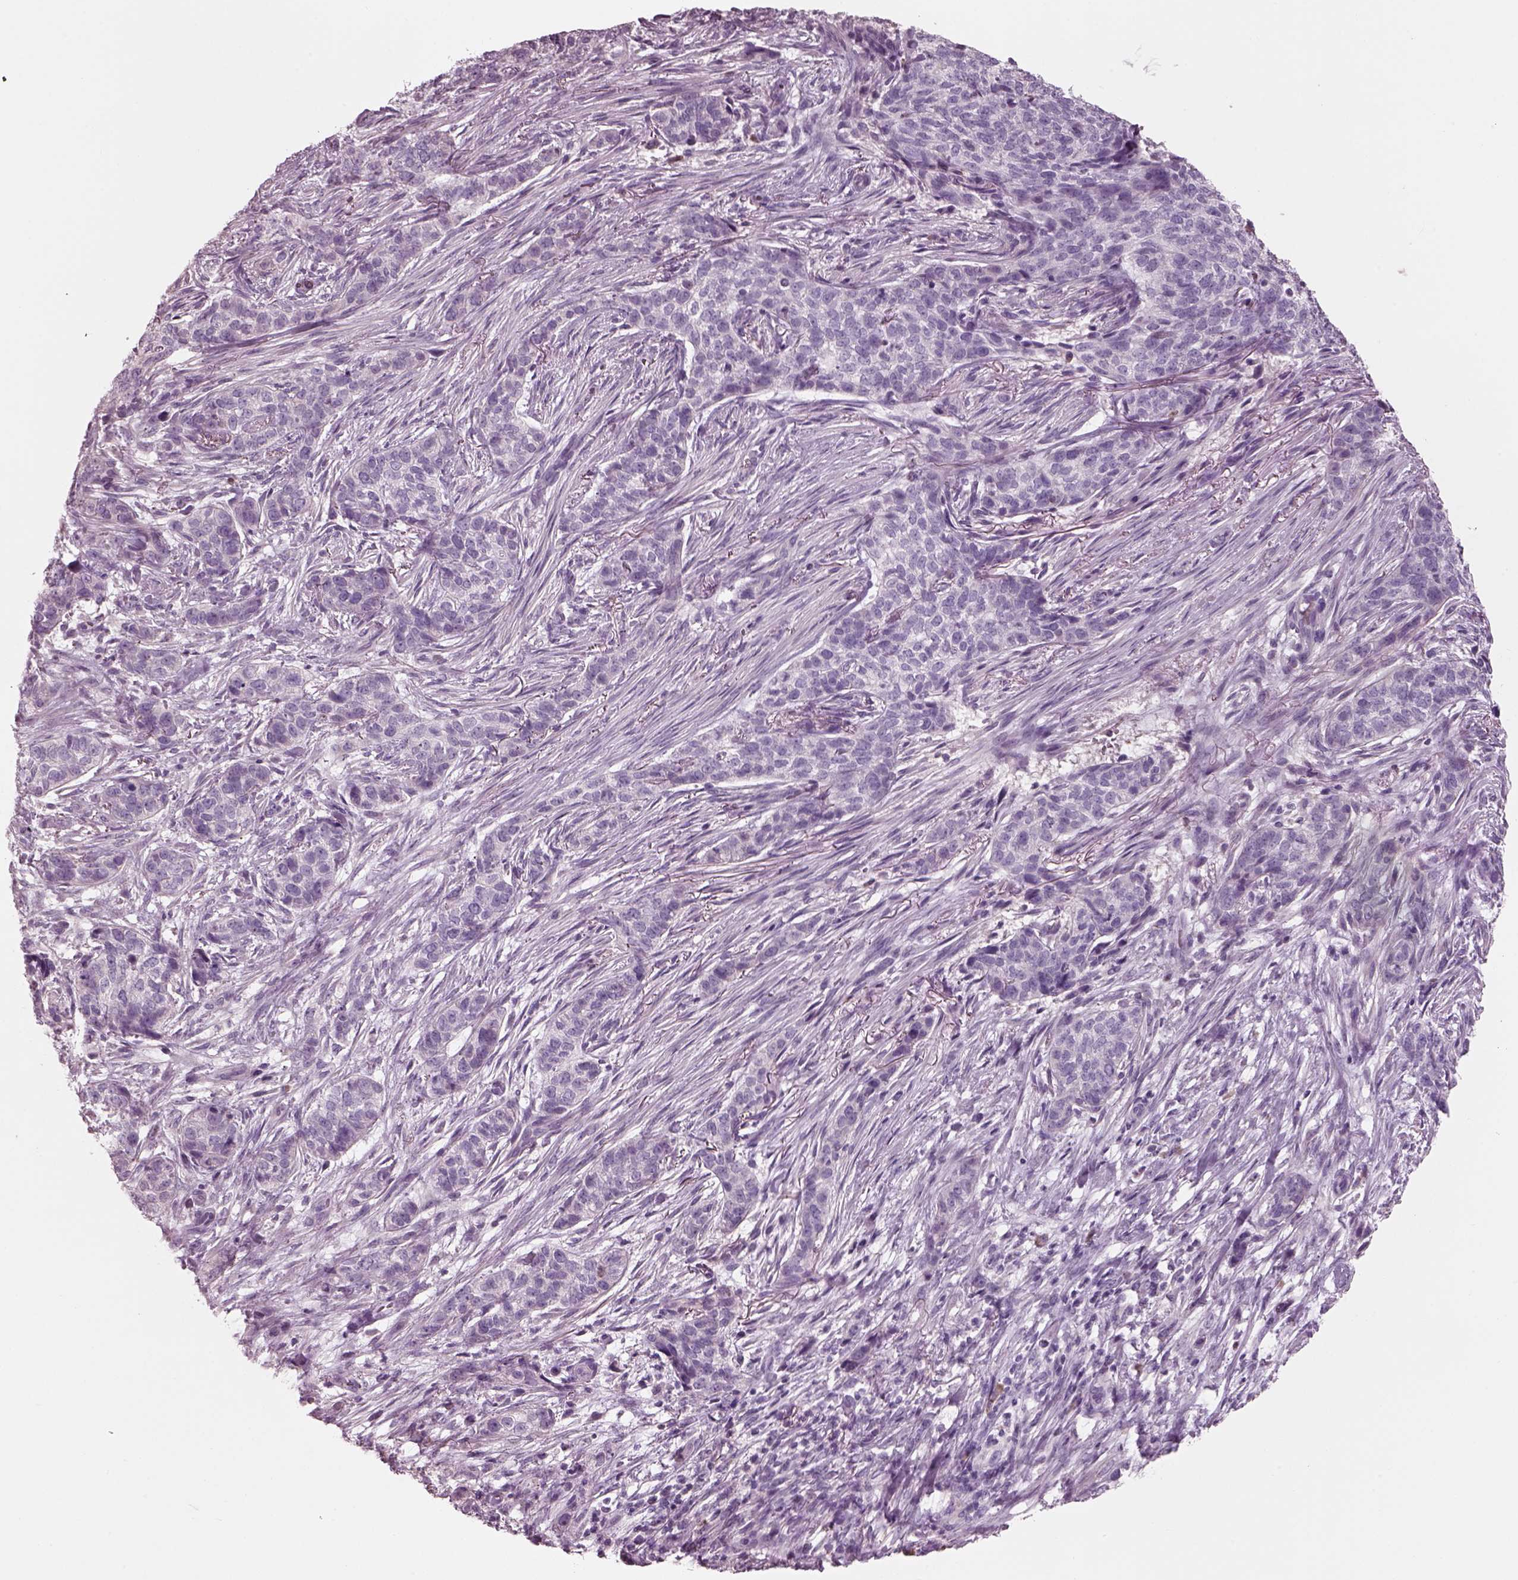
{"staining": {"intensity": "negative", "quantity": "none", "location": "none"}, "tissue": "skin cancer", "cell_type": "Tumor cells", "image_type": "cancer", "snomed": [{"axis": "morphology", "description": "Basal cell carcinoma"}, {"axis": "topography", "description": "Skin"}], "caption": "Immunohistochemistry of human skin basal cell carcinoma displays no expression in tumor cells.", "gene": "SLC27A2", "patient": {"sex": "female", "age": 69}}